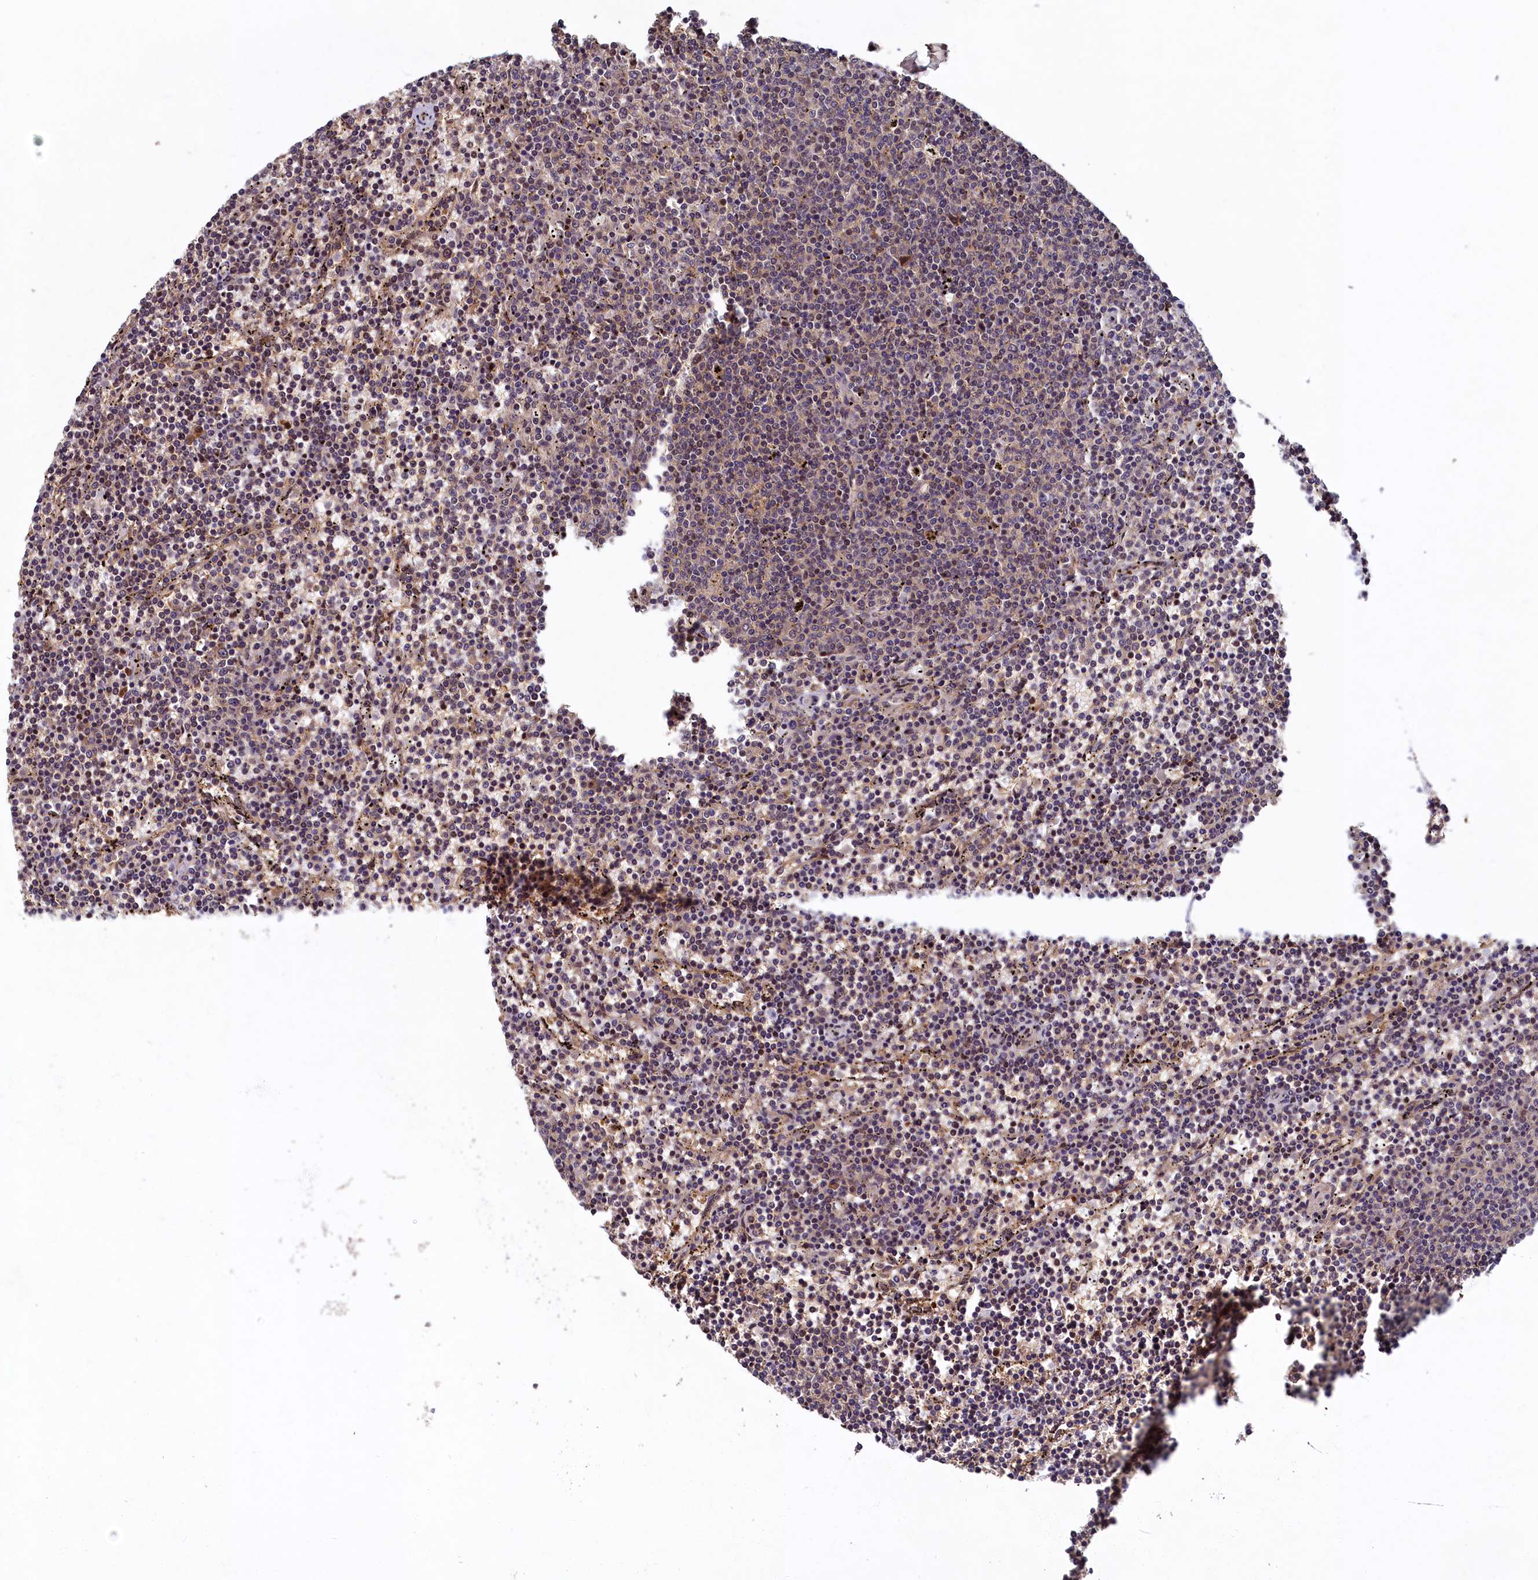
{"staining": {"intensity": "negative", "quantity": "none", "location": "none"}, "tissue": "lymphoma", "cell_type": "Tumor cells", "image_type": "cancer", "snomed": [{"axis": "morphology", "description": "Malignant lymphoma, non-Hodgkin's type, Low grade"}, {"axis": "topography", "description": "Spleen"}], "caption": "Immunohistochemical staining of human low-grade malignant lymphoma, non-Hodgkin's type shows no significant expression in tumor cells. (Brightfield microscopy of DAB immunohistochemistry at high magnification).", "gene": "LCMT2", "patient": {"sex": "female", "age": 50}}